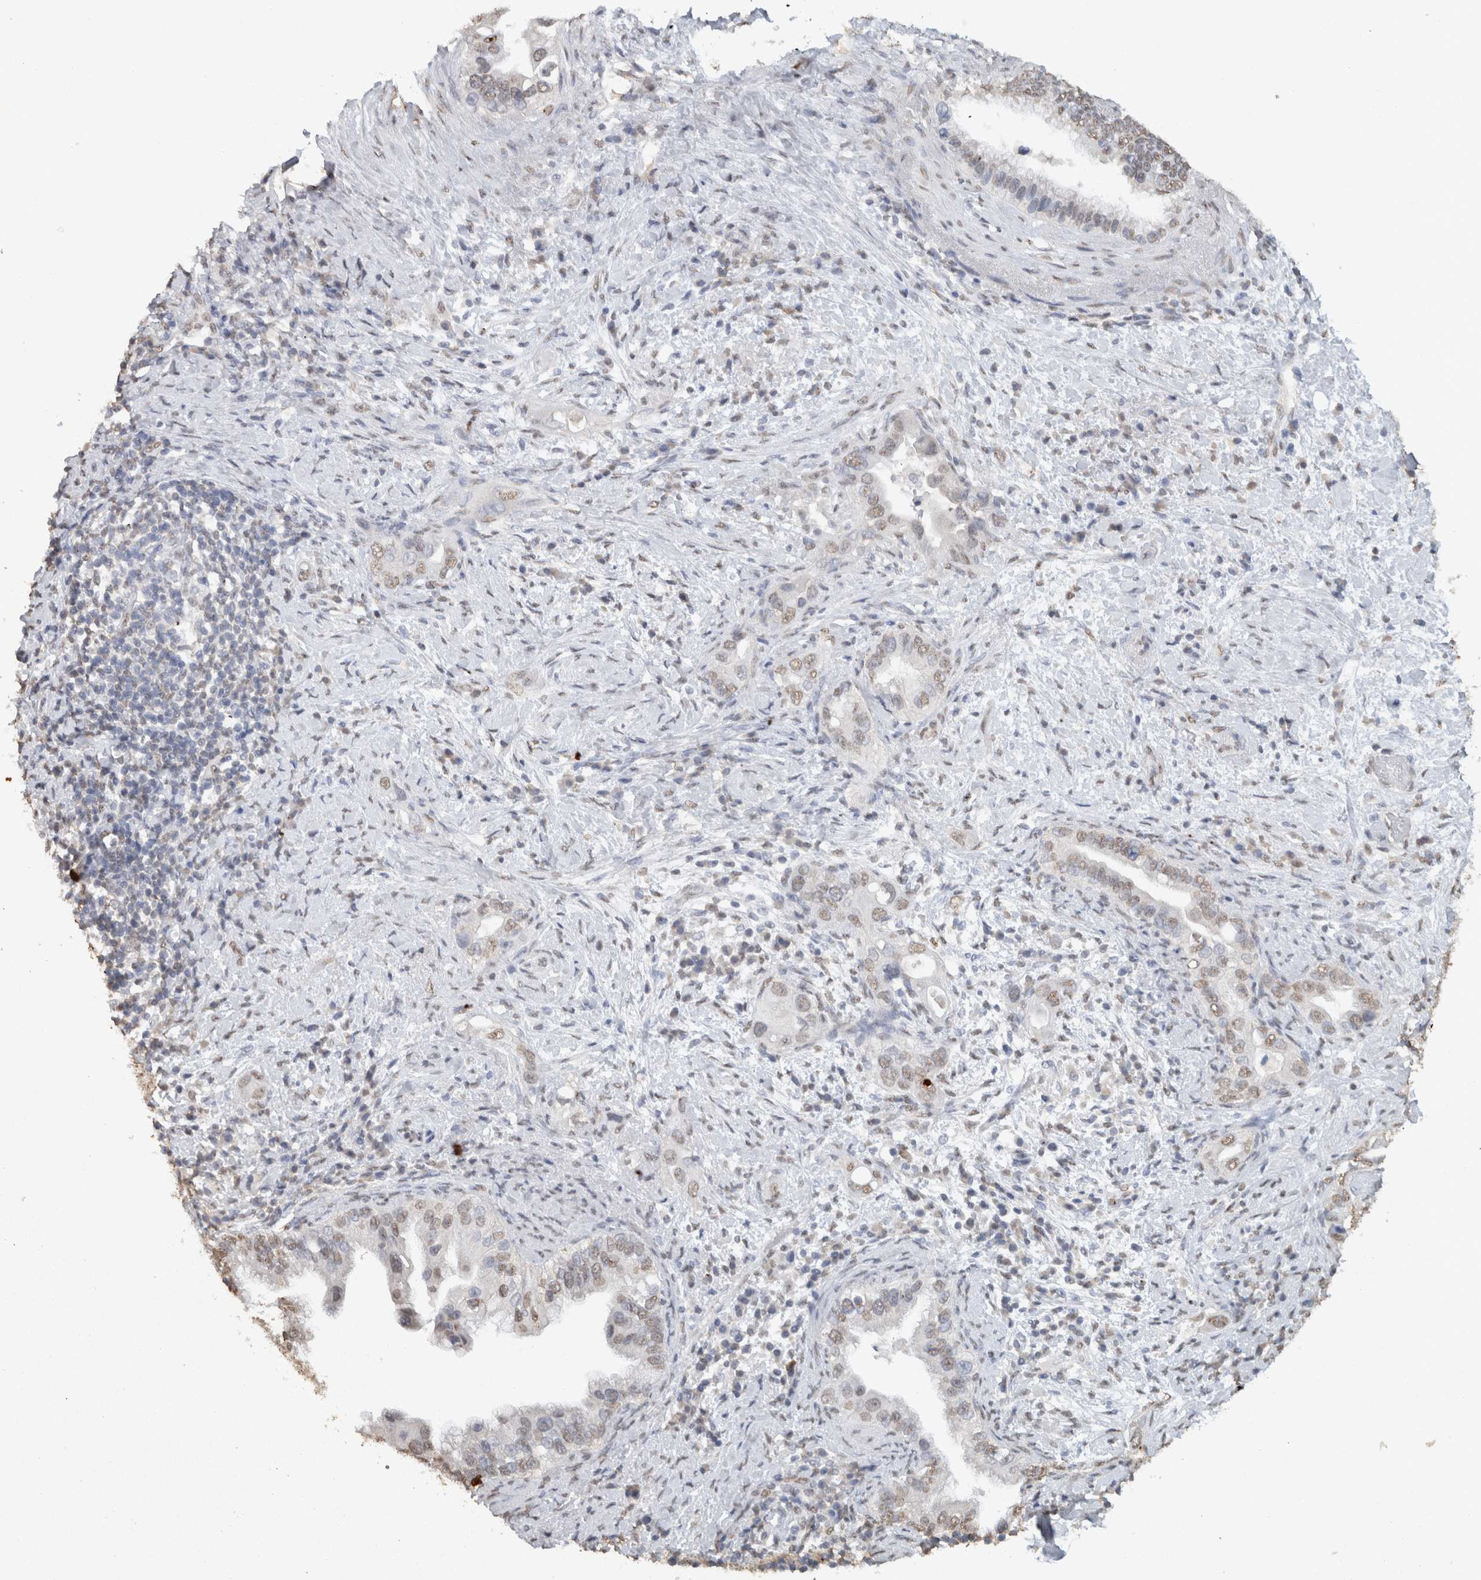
{"staining": {"intensity": "weak", "quantity": ">75%", "location": "nuclear"}, "tissue": "pancreatic cancer", "cell_type": "Tumor cells", "image_type": "cancer", "snomed": [{"axis": "morphology", "description": "Inflammation, NOS"}, {"axis": "morphology", "description": "Adenocarcinoma, NOS"}, {"axis": "topography", "description": "Pancreas"}], "caption": "Immunohistochemical staining of human pancreatic cancer demonstrates low levels of weak nuclear protein positivity in about >75% of tumor cells. (DAB (3,3'-diaminobenzidine) = brown stain, brightfield microscopy at high magnification).", "gene": "HAND2", "patient": {"sex": "female", "age": 56}}